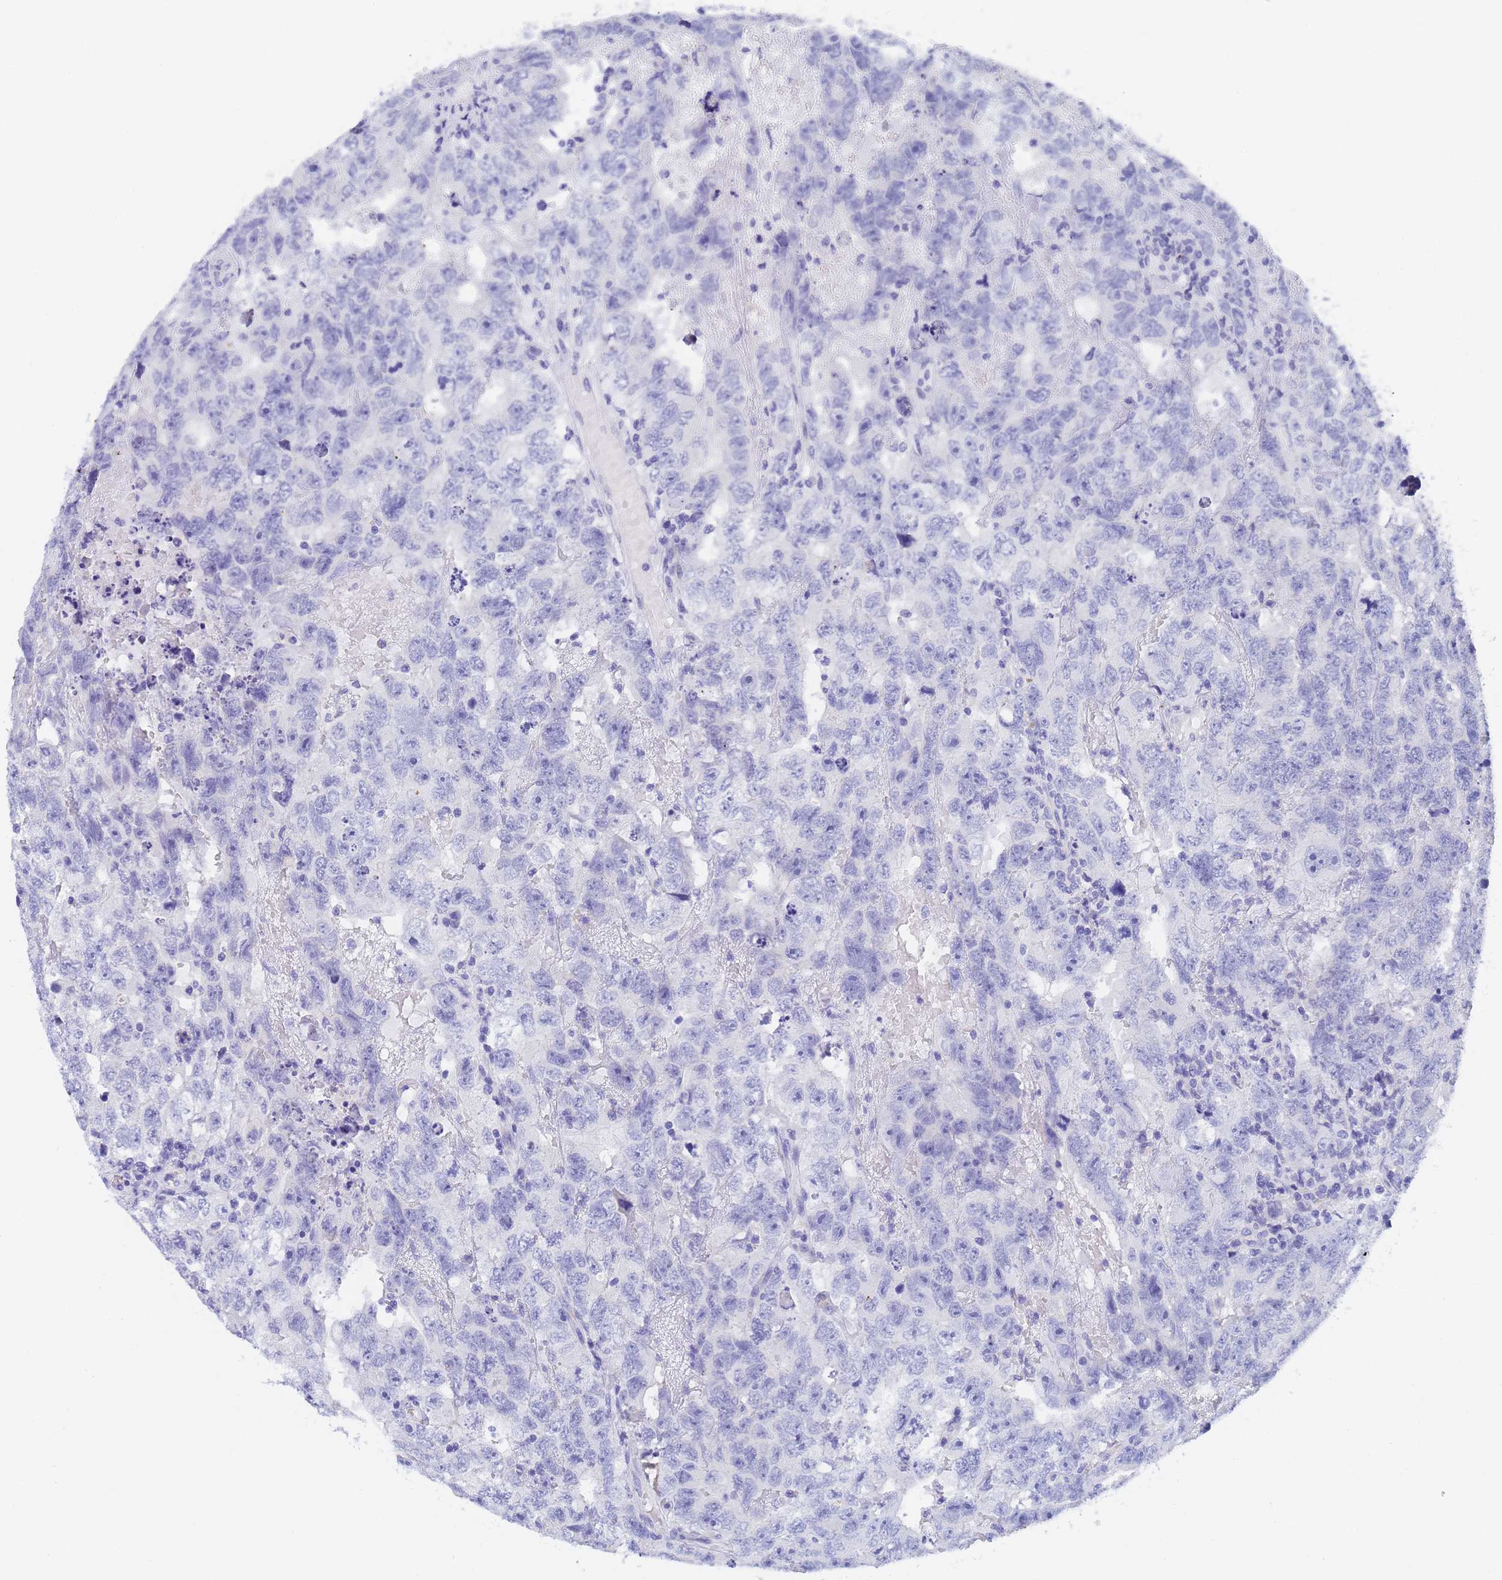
{"staining": {"intensity": "negative", "quantity": "none", "location": "none"}, "tissue": "testis cancer", "cell_type": "Tumor cells", "image_type": "cancer", "snomed": [{"axis": "morphology", "description": "Carcinoma, Embryonal, NOS"}, {"axis": "topography", "description": "Testis"}], "caption": "A histopathology image of embryonal carcinoma (testis) stained for a protein reveals no brown staining in tumor cells. (Immunohistochemistry, brightfield microscopy, high magnification).", "gene": "STATH", "patient": {"sex": "male", "age": 45}}